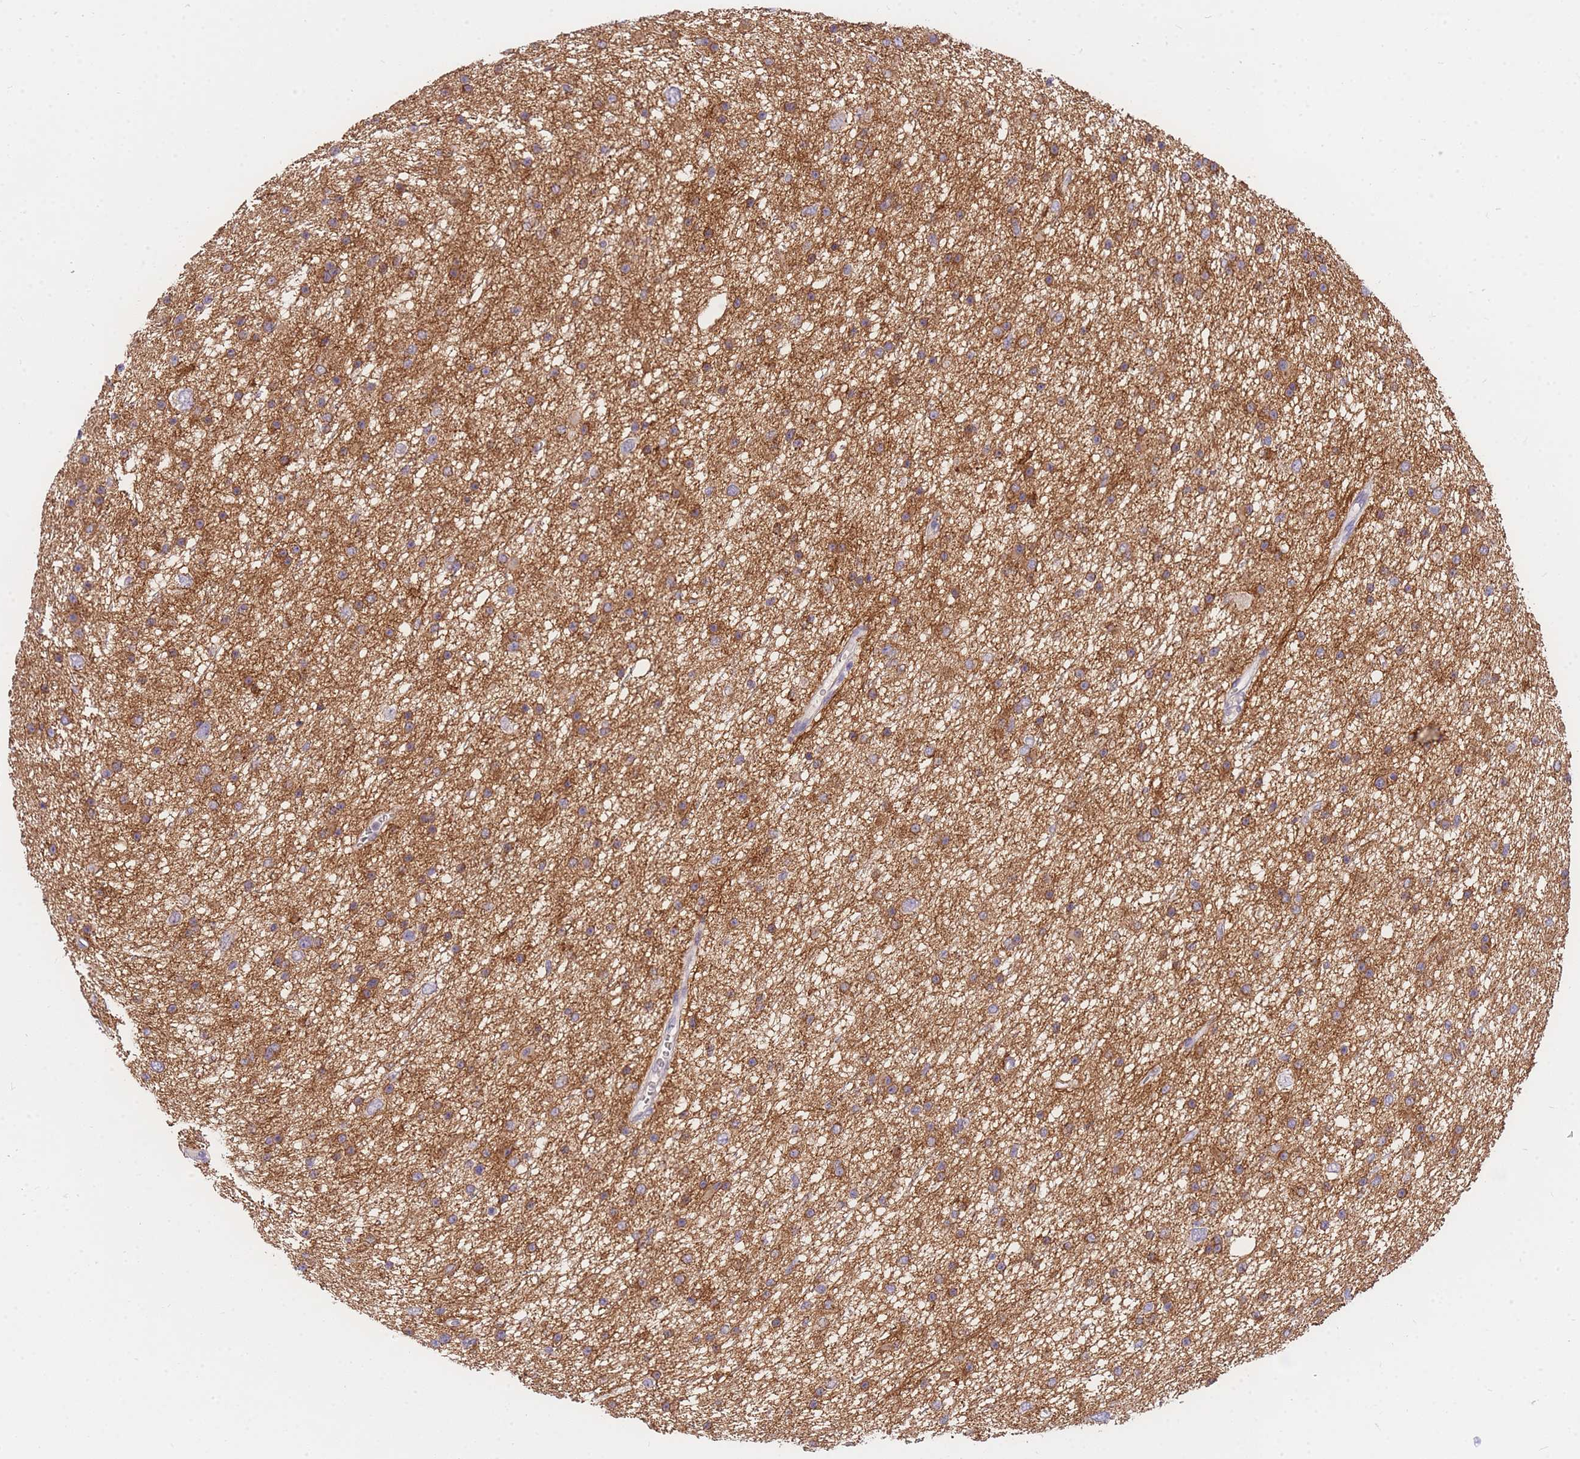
{"staining": {"intensity": "moderate", "quantity": ">75%", "location": "cytoplasmic/membranous"}, "tissue": "glioma", "cell_type": "Tumor cells", "image_type": "cancer", "snomed": [{"axis": "morphology", "description": "Glioma, malignant, Low grade"}, {"axis": "topography", "description": "Cerebral cortex"}], "caption": "Moderate cytoplasmic/membranous expression for a protein is seen in about >75% of tumor cells of glioma using IHC.", "gene": "C2orf88", "patient": {"sex": "female", "age": 39}}